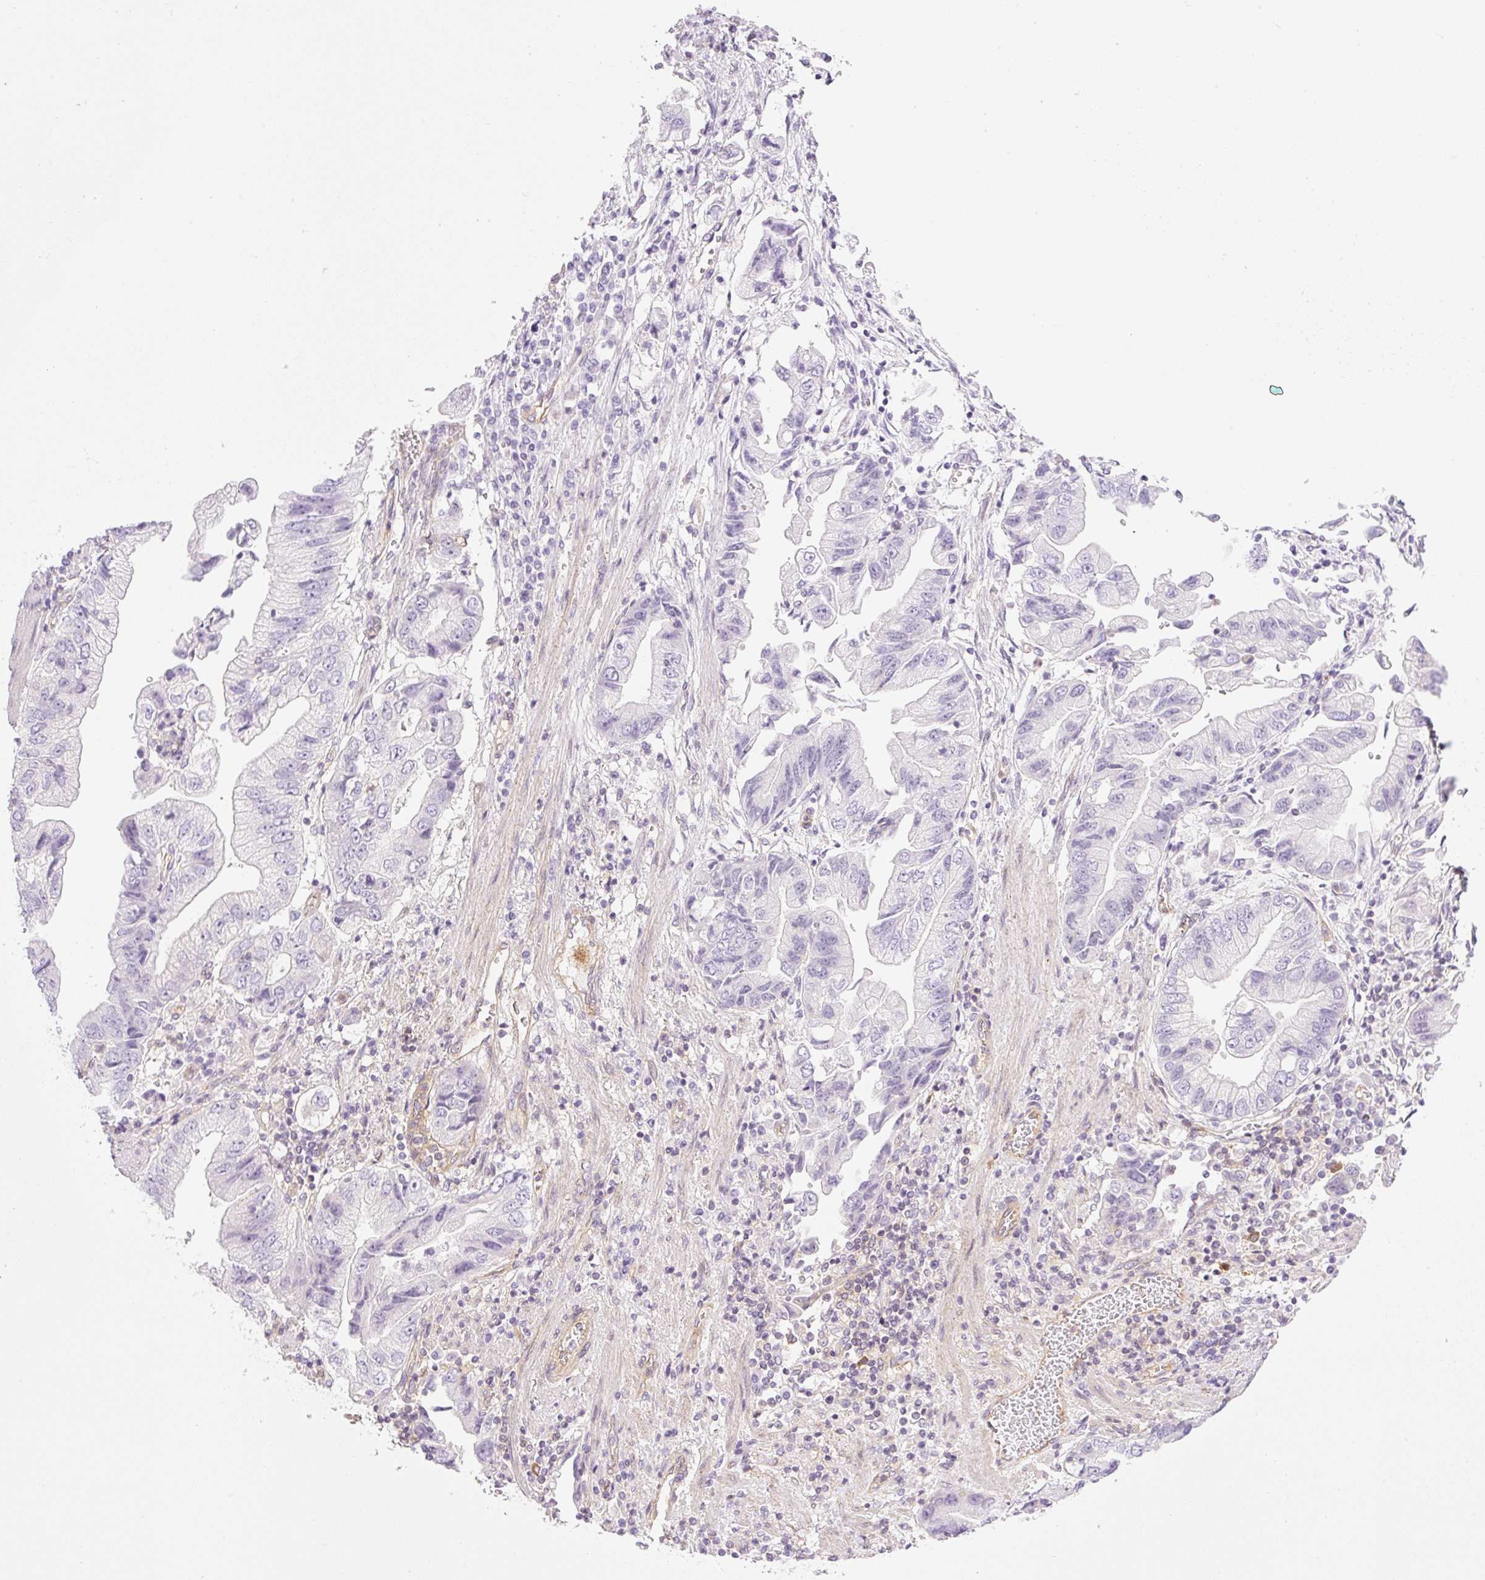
{"staining": {"intensity": "negative", "quantity": "none", "location": "none"}, "tissue": "stomach cancer", "cell_type": "Tumor cells", "image_type": "cancer", "snomed": [{"axis": "morphology", "description": "Adenocarcinoma, NOS"}, {"axis": "topography", "description": "Stomach"}], "caption": "Immunohistochemistry (IHC) photomicrograph of stomach cancer stained for a protein (brown), which demonstrates no positivity in tumor cells.", "gene": "EHD3", "patient": {"sex": "male", "age": 62}}